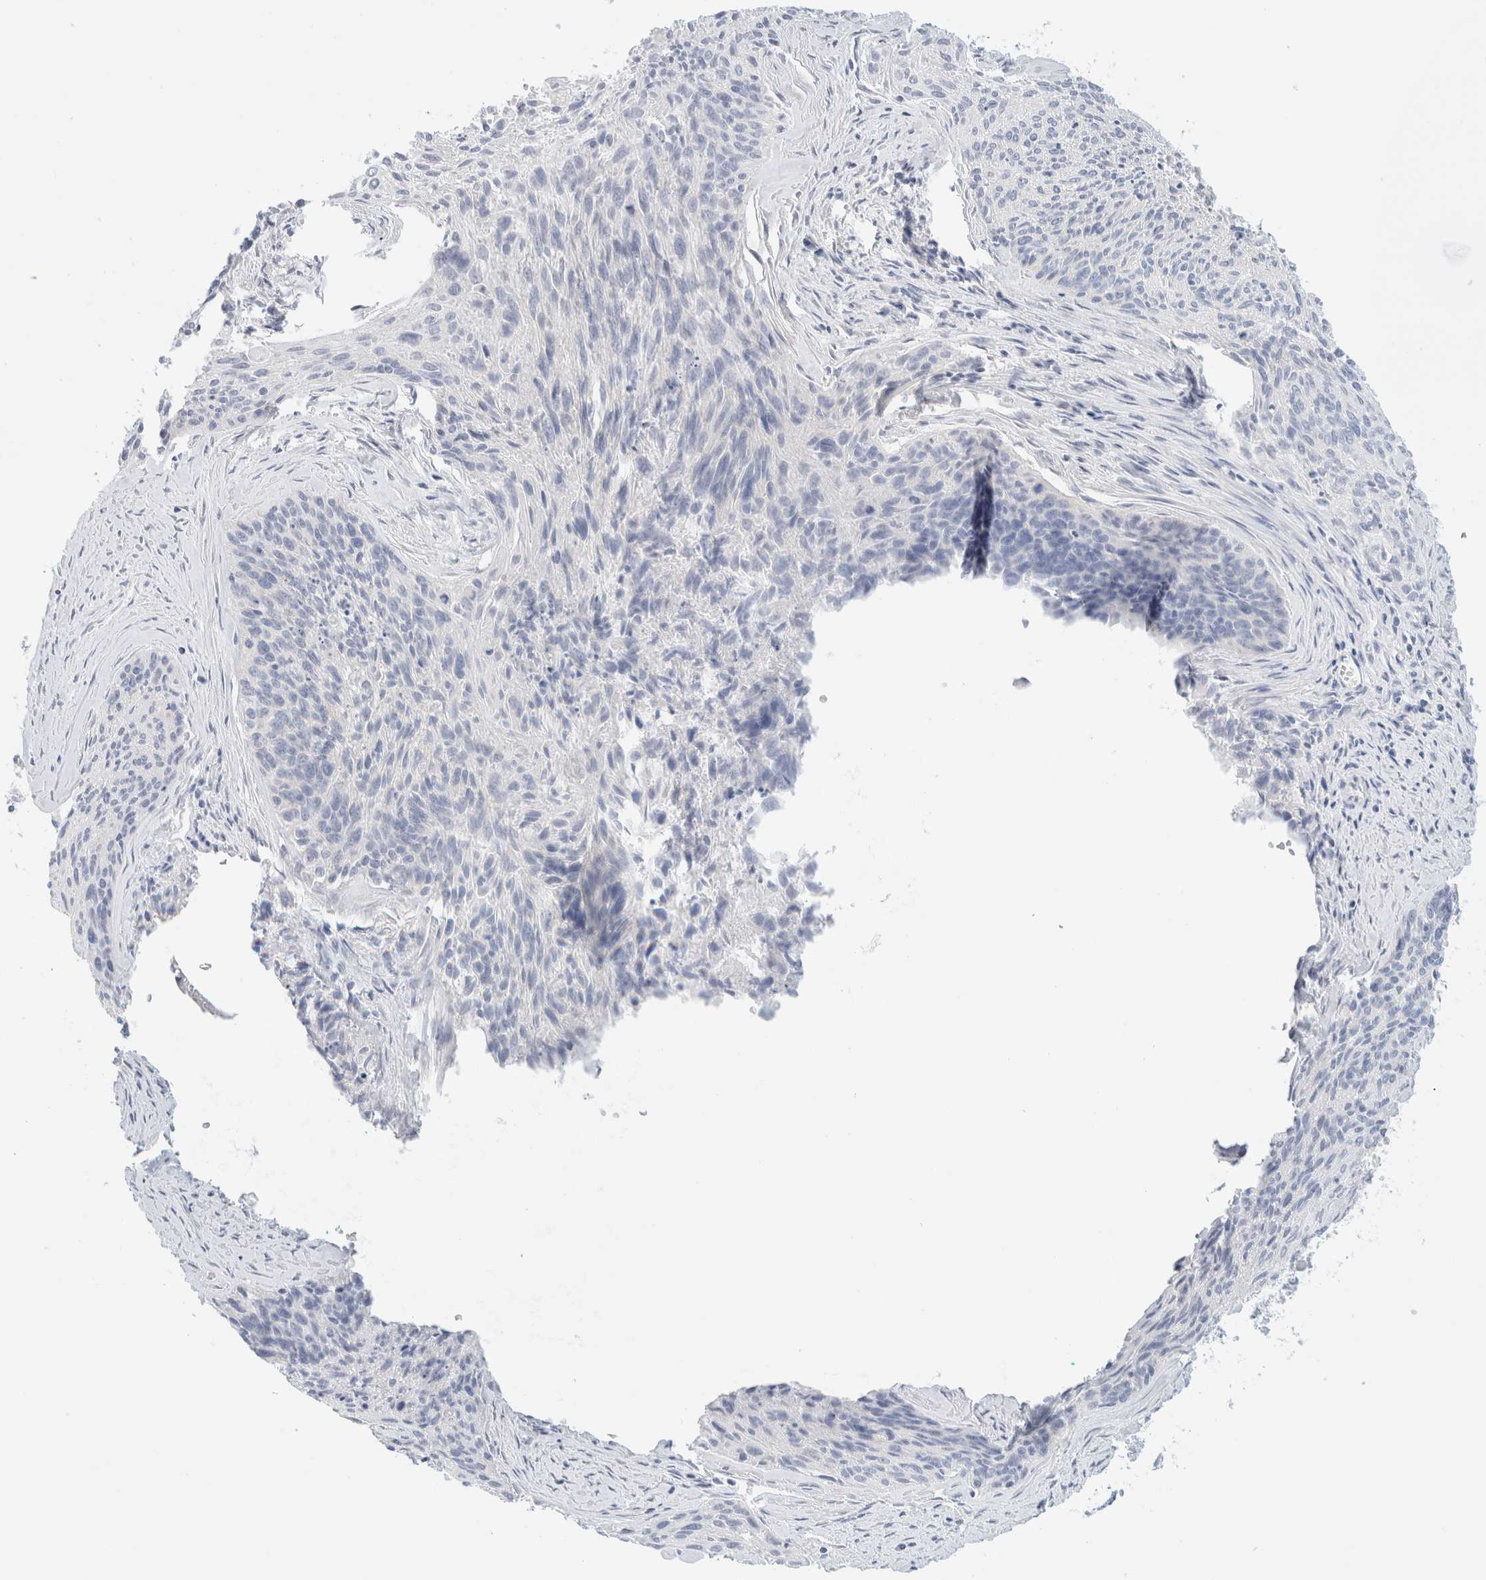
{"staining": {"intensity": "negative", "quantity": "none", "location": "none"}, "tissue": "cervical cancer", "cell_type": "Tumor cells", "image_type": "cancer", "snomed": [{"axis": "morphology", "description": "Squamous cell carcinoma, NOS"}, {"axis": "topography", "description": "Cervix"}], "caption": "An image of cervical squamous cell carcinoma stained for a protein shows no brown staining in tumor cells.", "gene": "HEXD", "patient": {"sex": "female", "age": 55}}